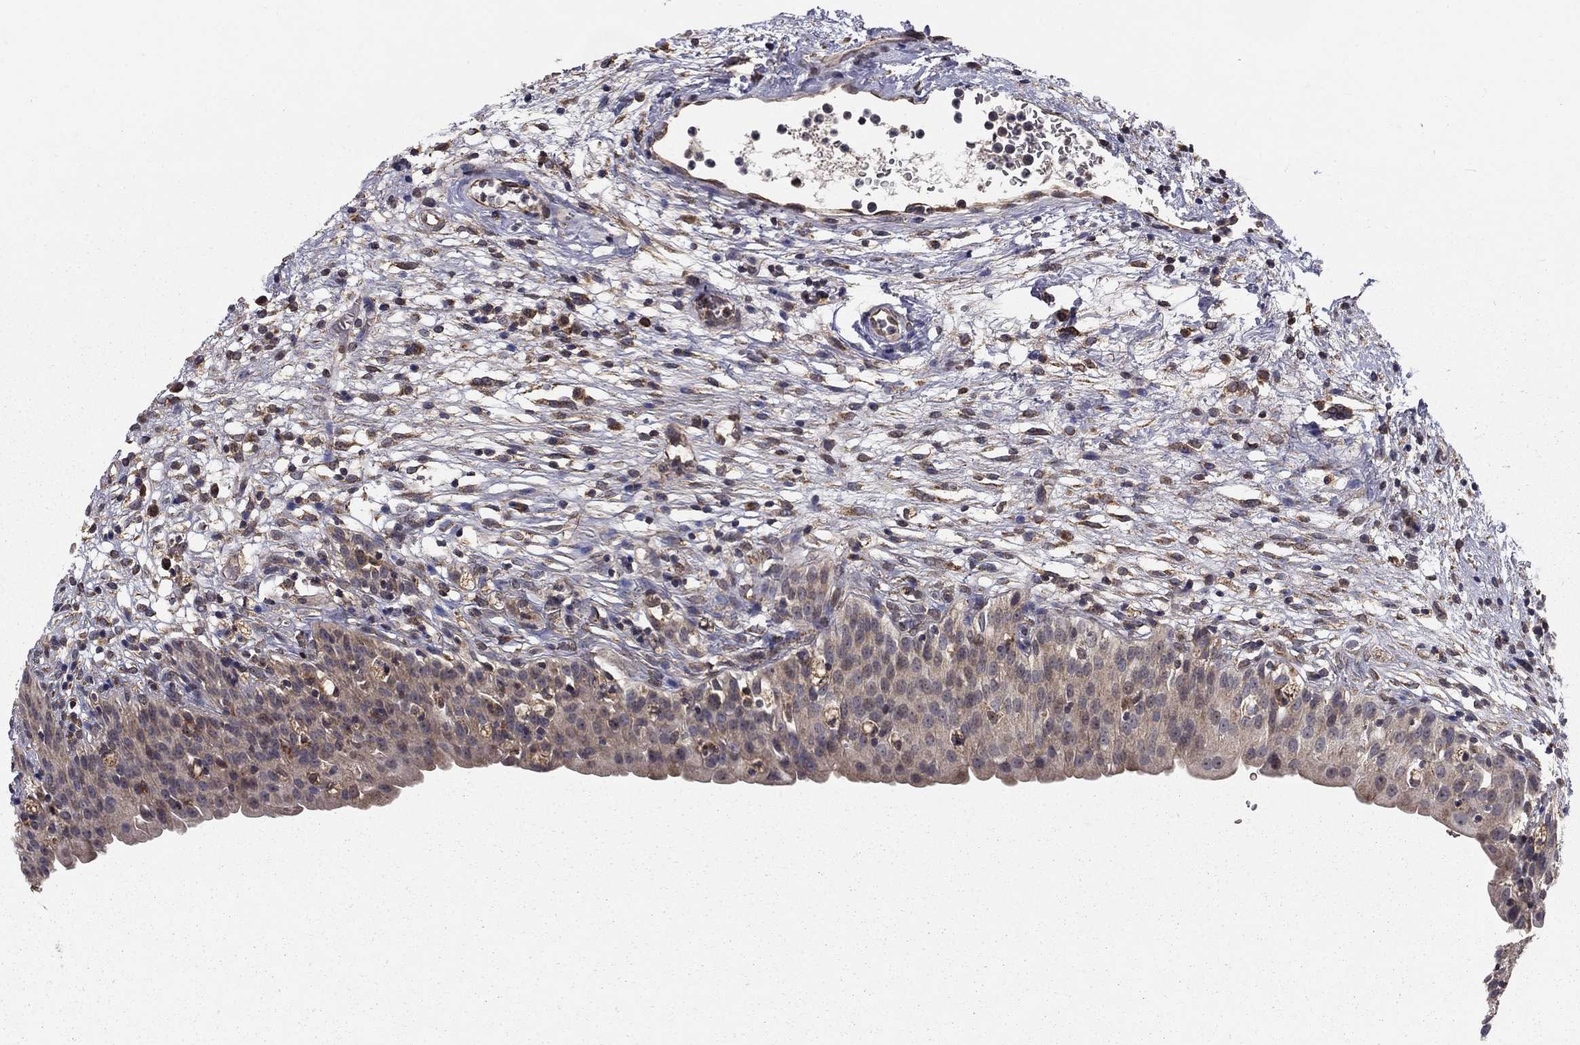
{"staining": {"intensity": "negative", "quantity": "none", "location": "none"}, "tissue": "urinary bladder", "cell_type": "Urothelial cells", "image_type": "normal", "snomed": [{"axis": "morphology", "description": "Normal tissue, NOS"}, {"axis": "topography", "description": "Urinary bladder"}], "caption": "Immunohistochemistry image of normal urinary bladder stained for a protein (brown), which exhibits no staining in urothelial cells.", "gene": "SLC2A13", "patient": {"sex": "male", "age": 76}}